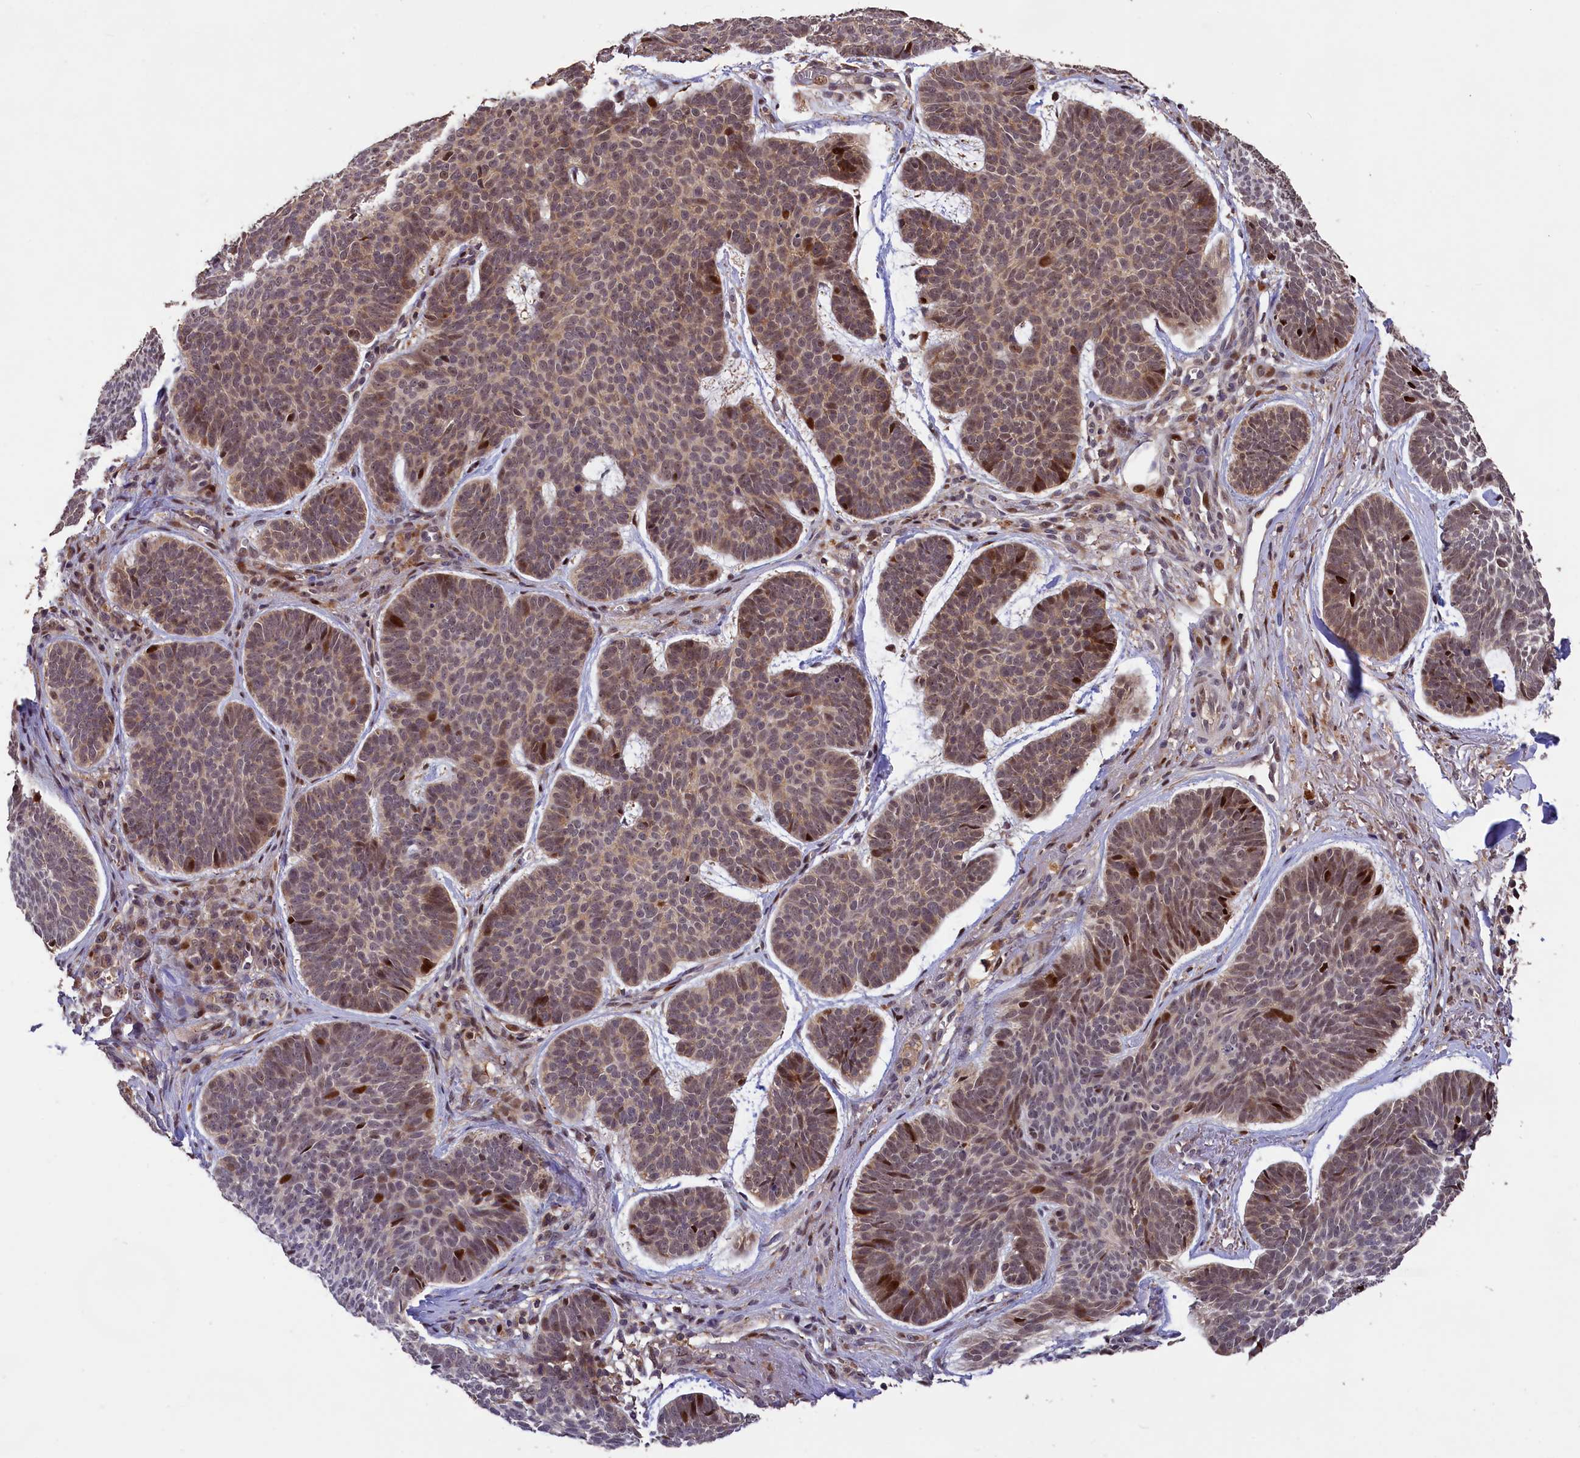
{"staining": {"intensity": "strong", "quantity": "<25%", "location": "nuclear"}, "tissue": "skin cancer", "cell_type": "Tumor cells", "image_type": "cancer", "snomed": [{"axis": "morphology", "description": "Basal cell carcinoma"}, {"axis": "topography", "description": "Skin"}], "caption": "The image shows immunohistochemical staining of skin cancer (basal cell carcinoma). There is strong nuclear positivity is present in about <25% of tumor cells.", "gene": "PHAF1", "patient": {"sex": "female", "age": 74}}